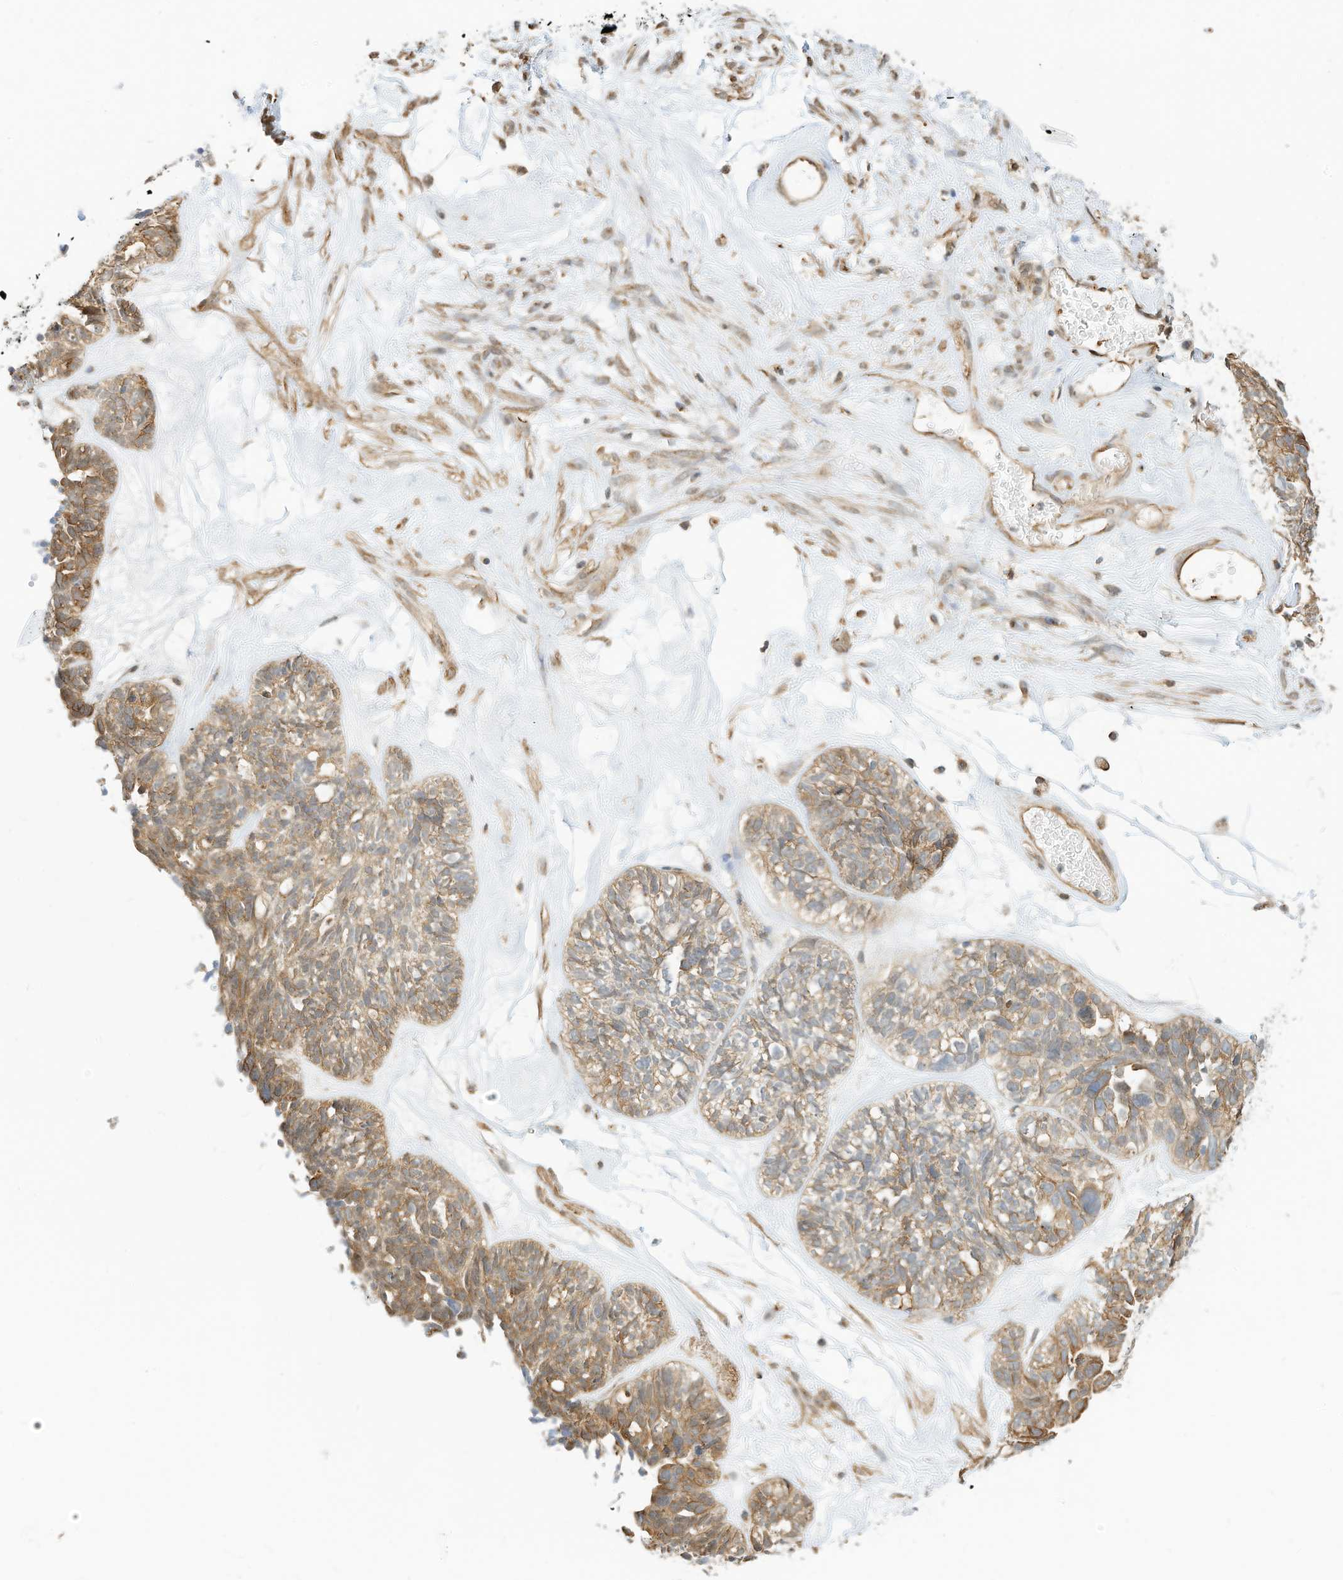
{"staining": {"intensity": "moderate", "quantity": ">75%", "location": "cytoplasmic/membranous"}, "tissue": "ovarian cancer", "cell_type": "Tumor cells", "image_type": "cancer", "snomed": [{"axis": "morphology", "description": "Cystadenocarcinoma, serous, NOS"}, {"axis": "topography", "description": "Ovary"}], "caption": "An image showing moderate cytoplasmic/membranous staining in approximately >75% of tumor cells in ovarian cancer, as visualized by brown immunohistochemical staining.", "gene": "OFD1", "patient": {"sex": "female", "age": 79}}